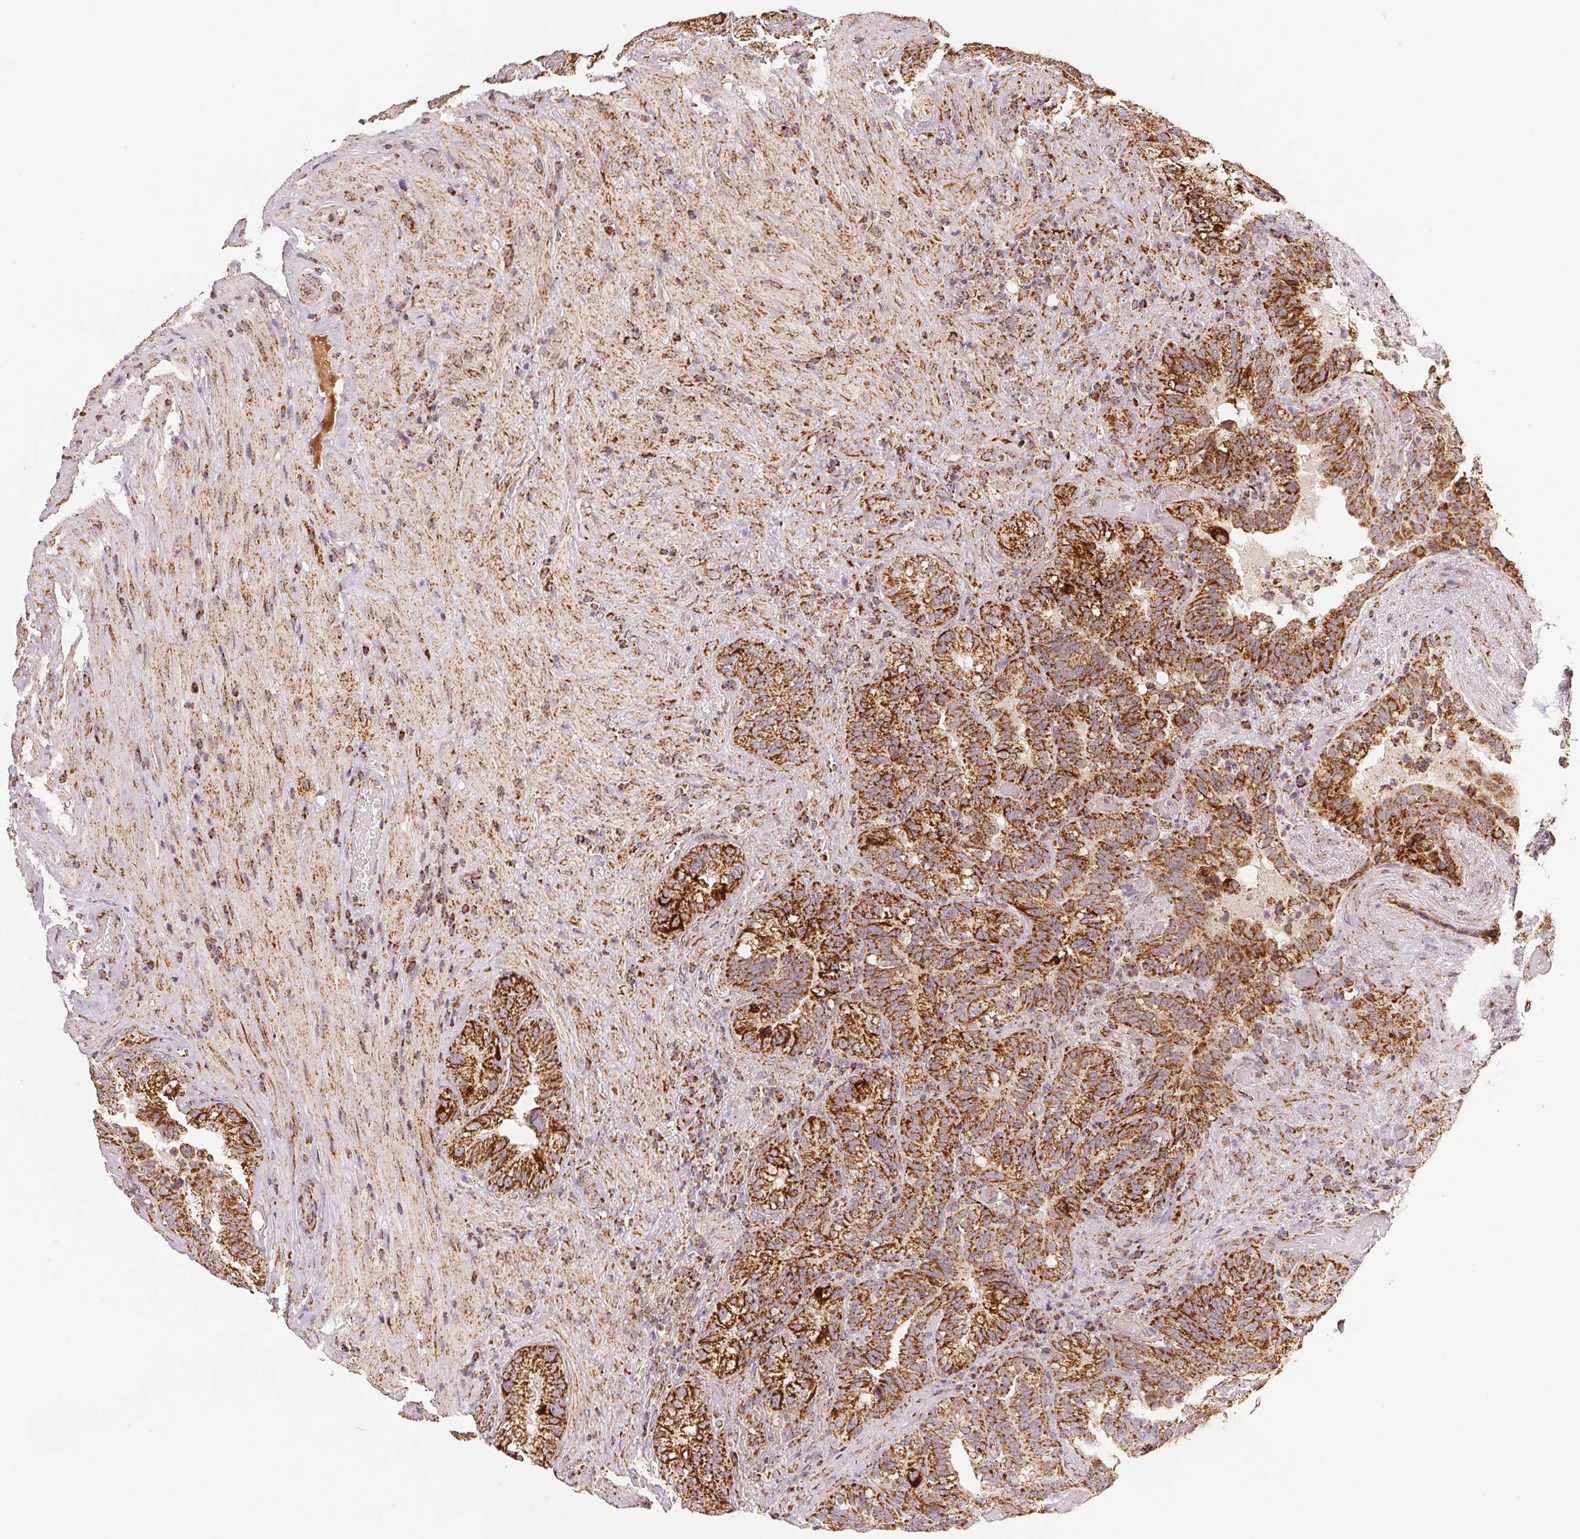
{"staining": {"intensity": "moderate", "quantity": ">75%", "location": "cytoplasmic/membranous"}, "tissue": "seminal vesicle", "cell_type": "Glandular cells", "image_type": "normal", "snomed": [{"axis": "morphology", "description": "Normal tissue, NOS"}, {"axis": "topography", "description": "Seminal veicle"}], "caption": "Human seminal vesicle stained for a protein (brown) demonstrates moderate cytoplasmic/membranous positive staining in approximately >75% of glandular cells.", "gene": "SDHB", "patient": {"sex": "male", "age": 68}}